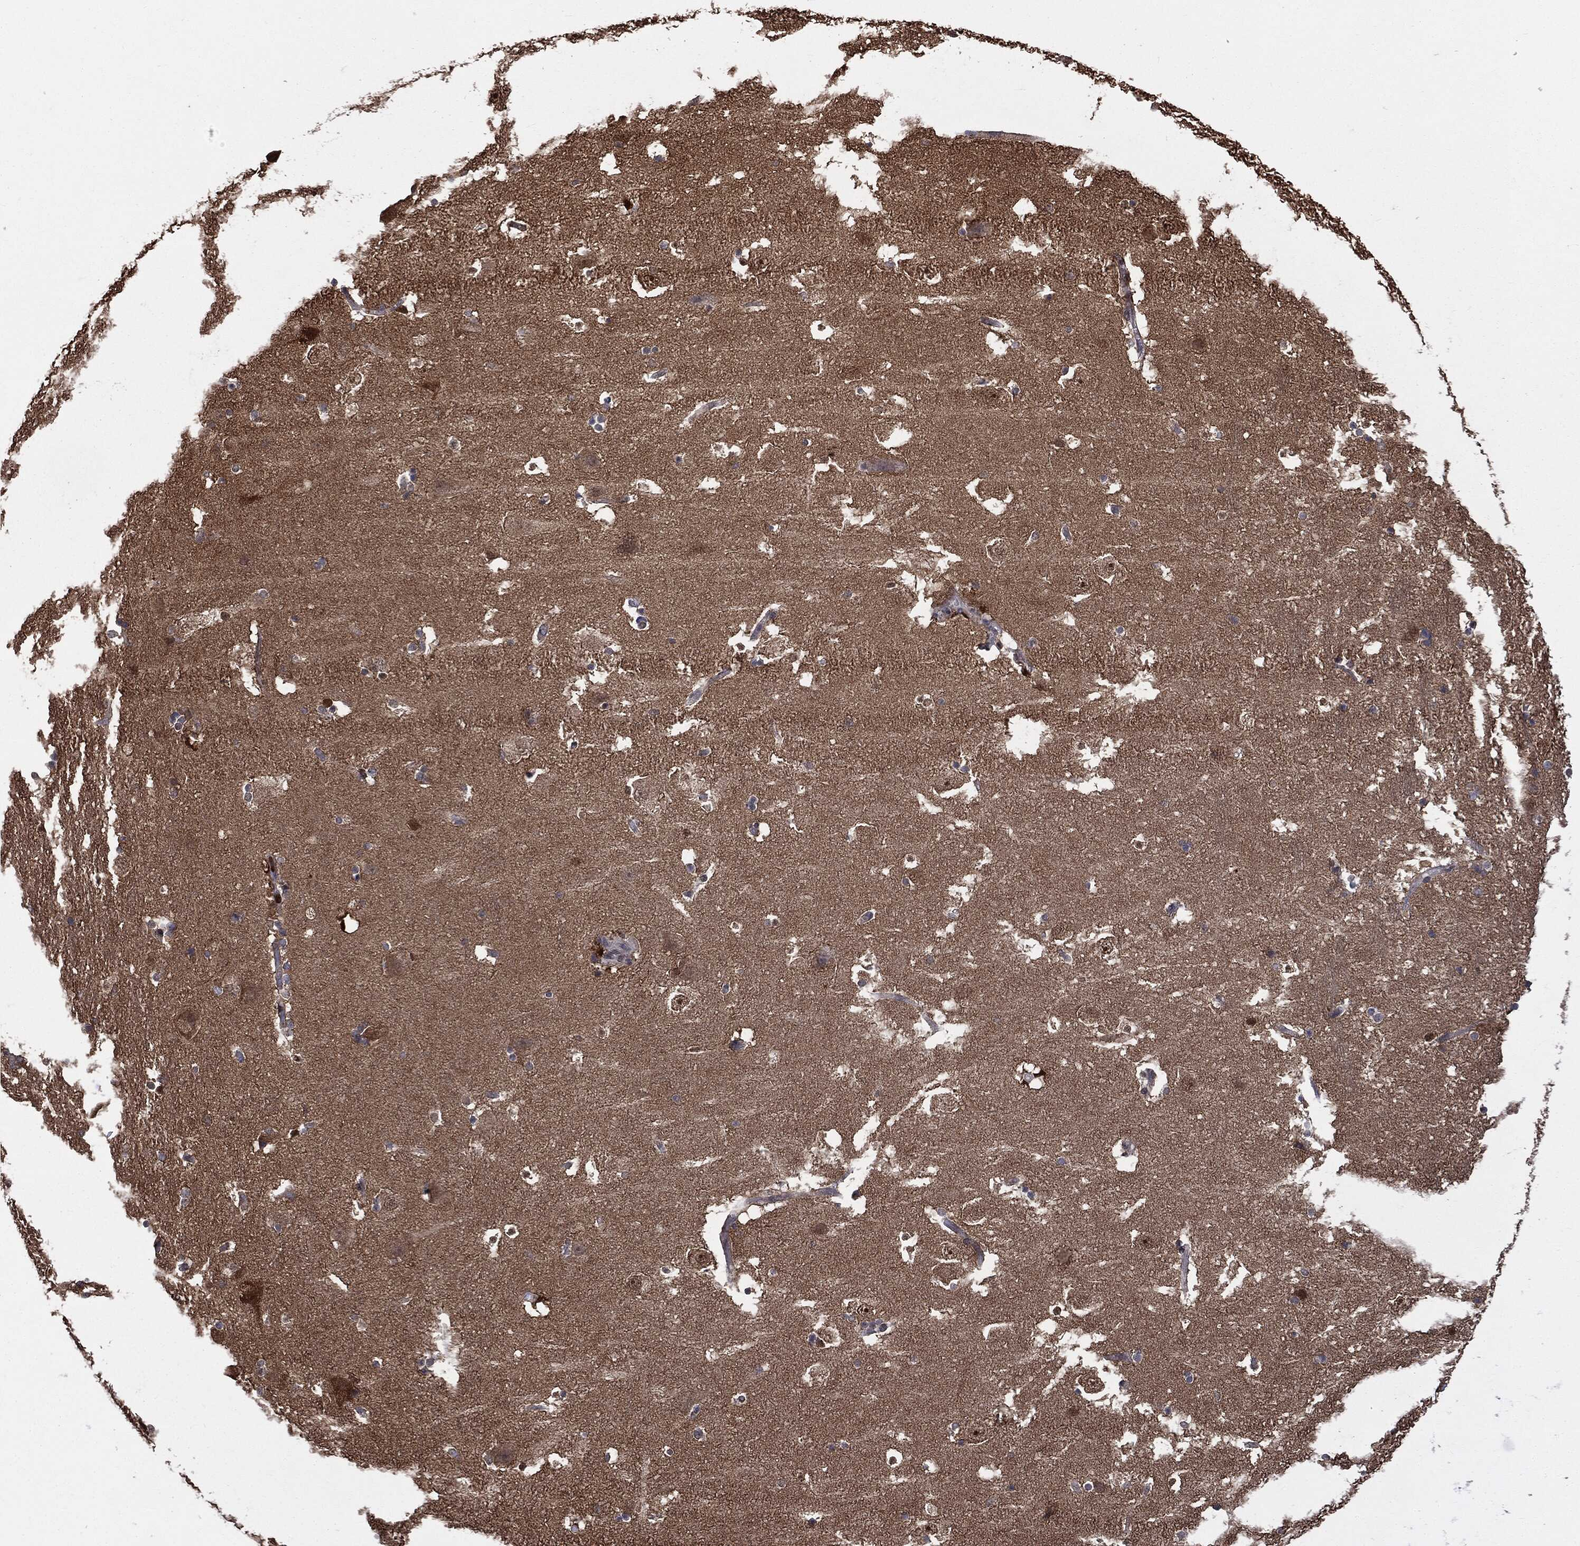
{"staining": {"intensity": "strong", "quantity": "<25%", "location": "nuclear"}, "tissue": "hippocampus", "cell_type": "Glial cells", "image_type": "normal", "snomed": [{"axis": "morphology", "description": "Normal tissue, NOS"}, {"axis": "topography", "description": "Hippocampus"}], "caption": "This image exhibits IHC staining of unremarkable human hippocampus, with medium strong nuclear expression in approximately <25% of glial cells.", "gene": "GPI", "patient": {"sex": "male", "age": 51}}